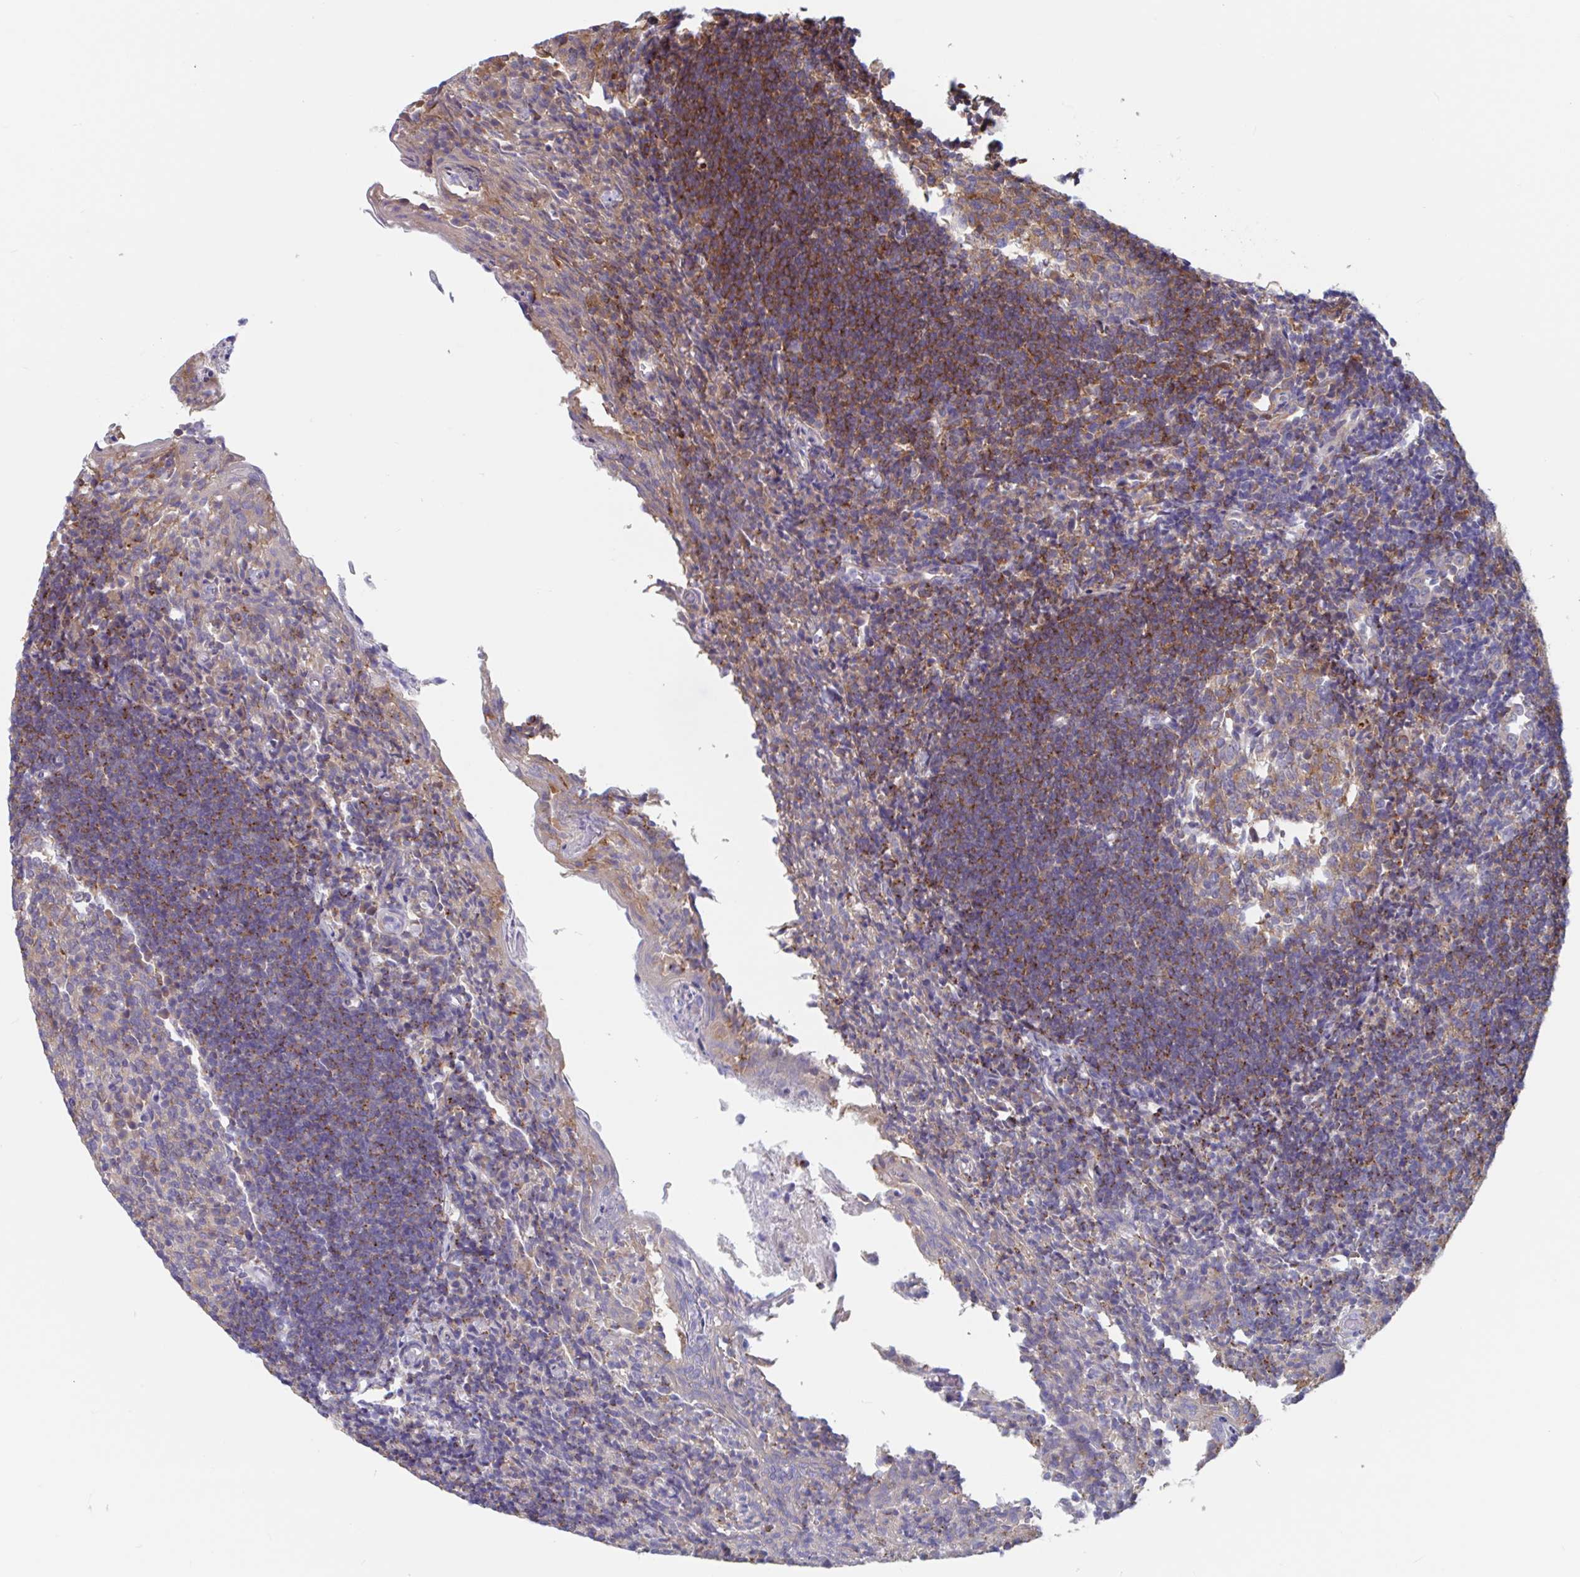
{"staining": {"intensity": "moderate", "quantity": "25%-75%", "location": "cytoplasmic/membranous"}, "tissue": "tonsil", "cell_type": "Germinal center cells", "image_type": "normal", "snomed": [{"axis": "morphology", "description": "Normal tissue, NOS"}, {"axis": "topography", "description": "Tonsil"}], "caption": "Immunohistochemistry (IHC) staining of unremarkable tonsil, which exhibits medium levels of moderate cytoplasmic/membranous positivity in about 25%-75% of germinal center cells indicating moderate cytoplasmic/membranous protein staining. The staining was performed using DAB (brown) for protein detection and nuclei were counterstained in hematoxylin (blue).", "gene": "SNX8", "patient": {"sex": "female", "age": 10}}